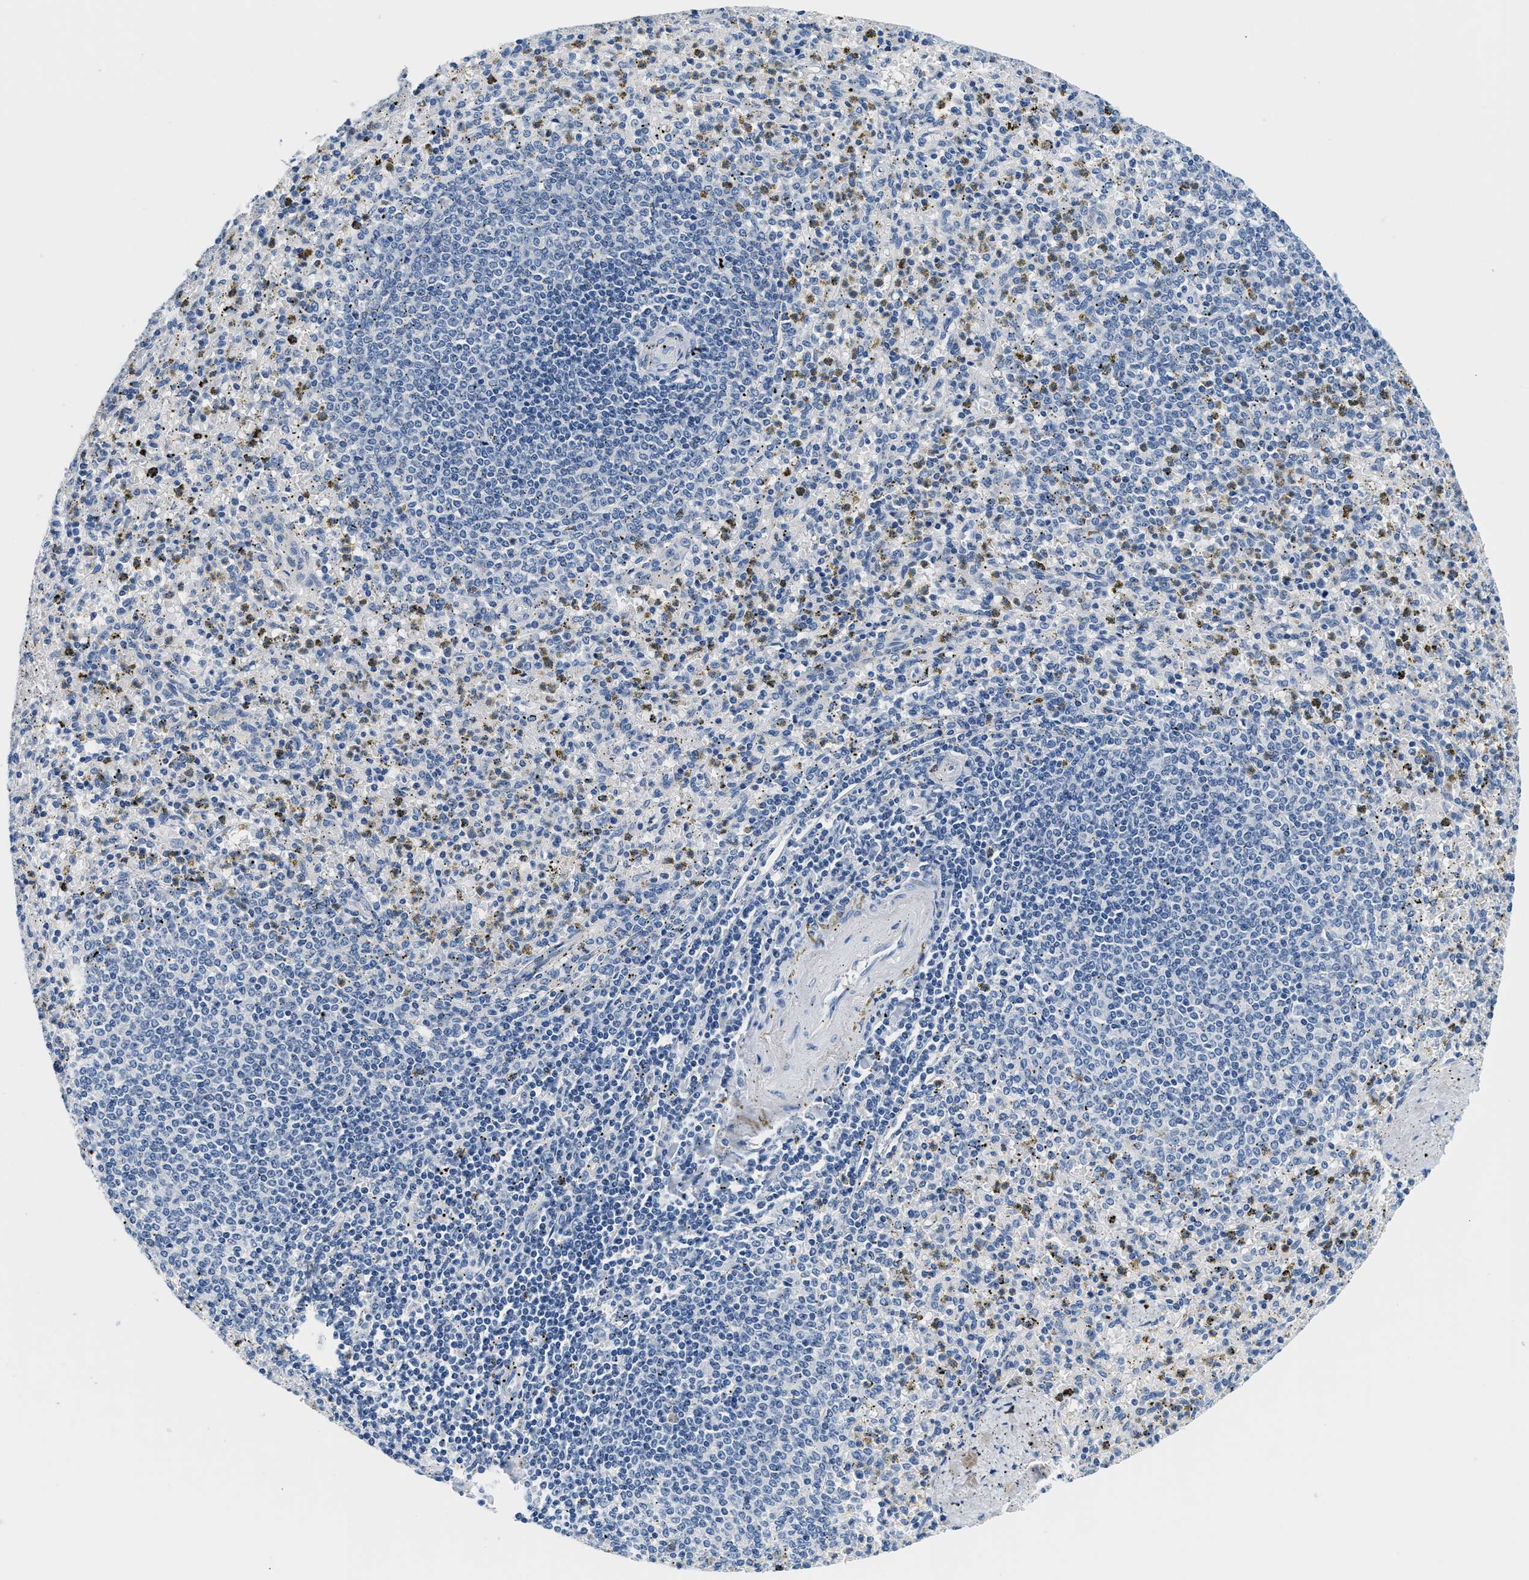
{"staining": {"intensity": "negative", "quantity": "none", "location": "none"}, "tissue": "spleen", "cell_type": "Cells in red pulp", "image_type": "normal", "snomed": [{"axis": "morphology", "description": "Normal tissue, NOS"}, {"axis": "topography", "description": "Spleen"}], "caption": "This is an immunohistochemistry photomicrograph of normal human spleen. There is no expression in cells in red pulp.", "gene": "GSTM3", "patient": {"sex": "male", "age": 72}}